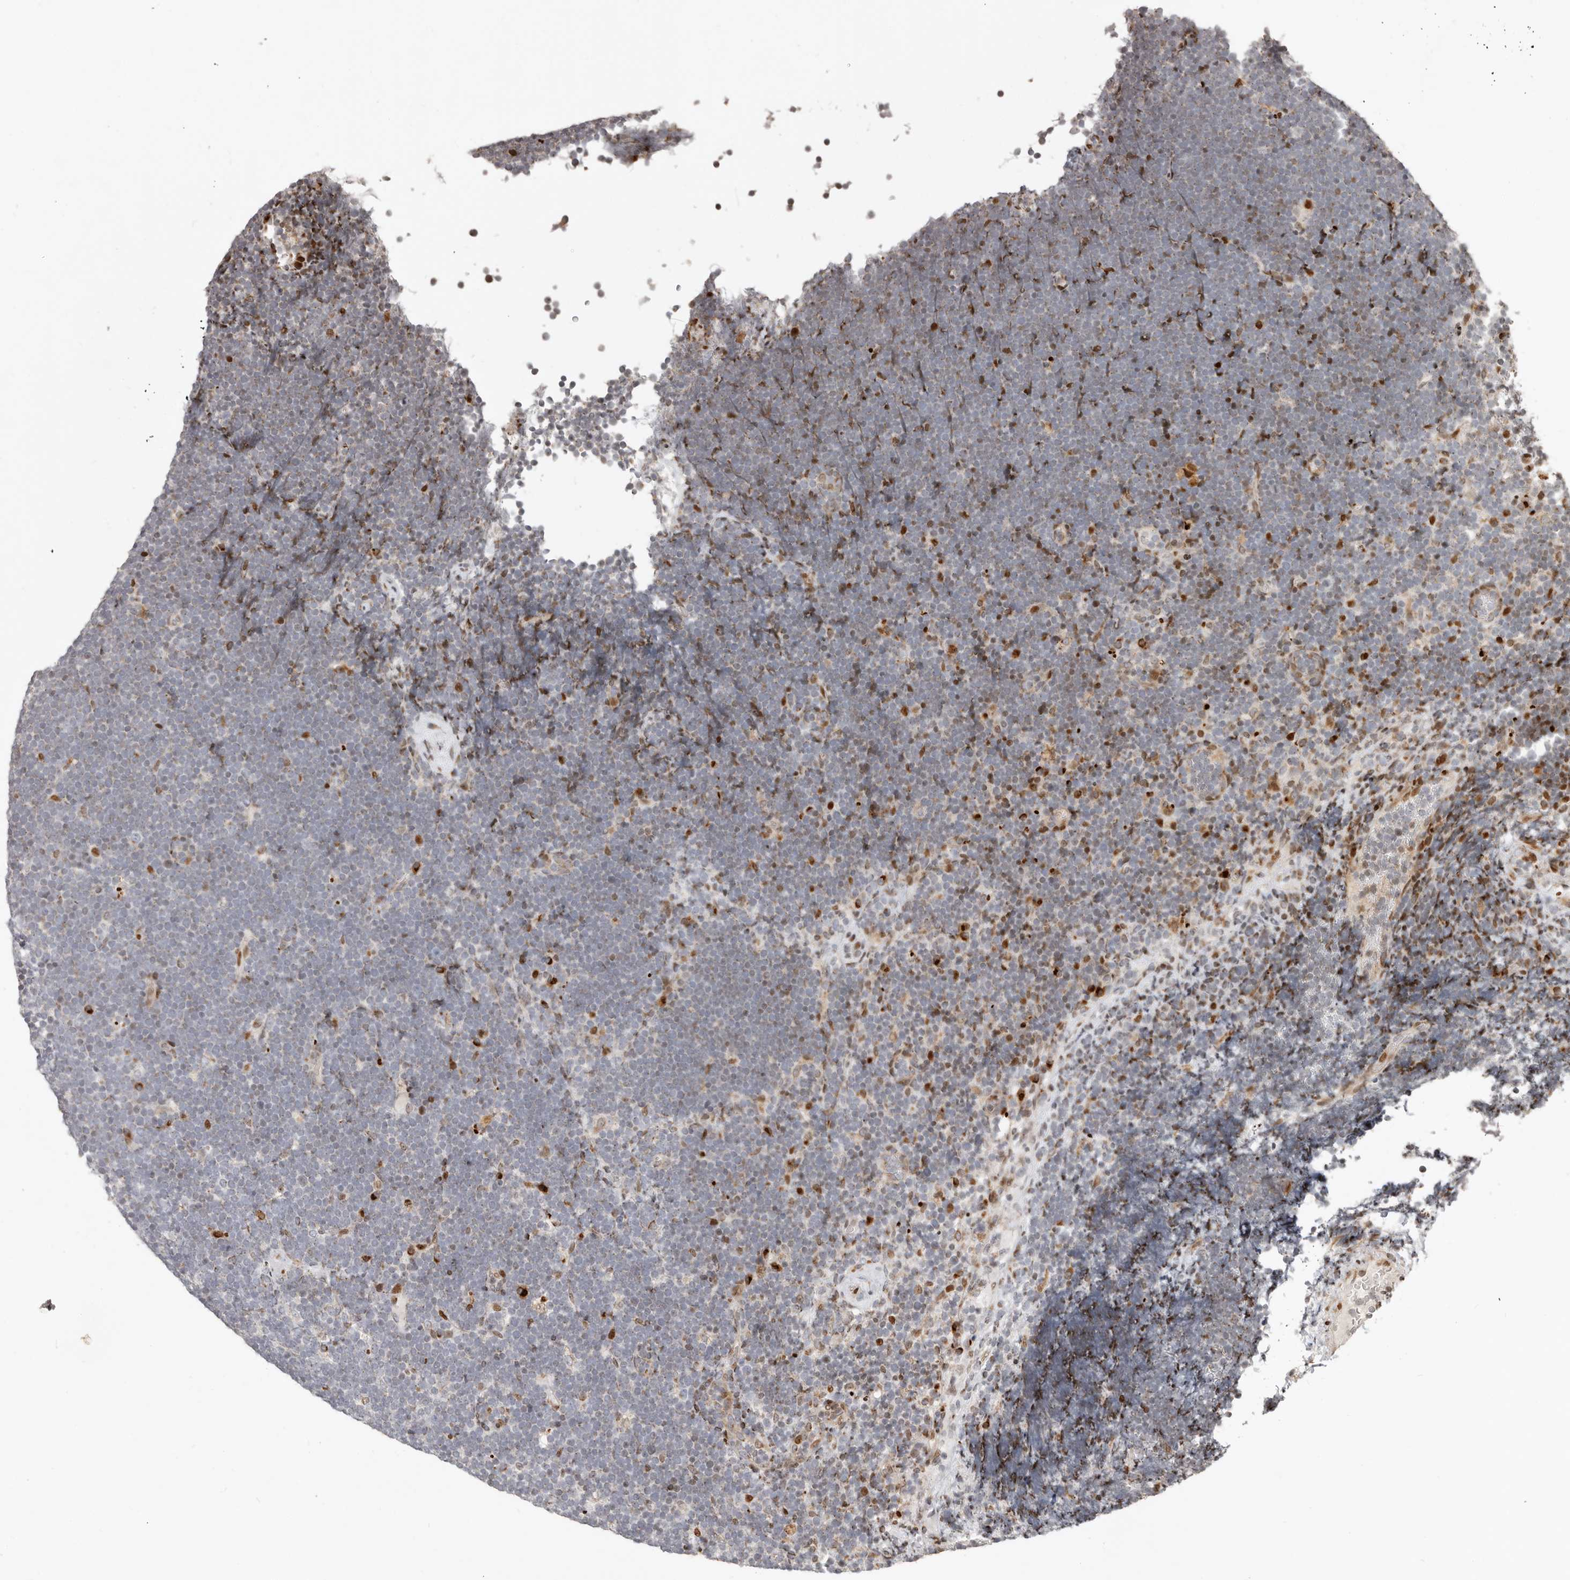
{"staining": {"intensity": "strong", "quantity": "<25%", "location": "cytoplasmic/membranous"}, "tissue": "lymphoma", "cell_type": "Tumor cells", "image_type": "cancer", "snomed": [{"axis": "morphology", "description": "Malignant lymphoma, non-Hodgkin's type, High grade"}, {"axis": "topography", "description": "Lymph node"}], "caption": "A micrograph showing strong cytoplasmic/membranous expression in approximately <25% of tumor cells in lymphoma, as visualized by brown immunohistochemical staining.", "gene": "TRIM4", "patient": {"sex": "male", "age": 13}}